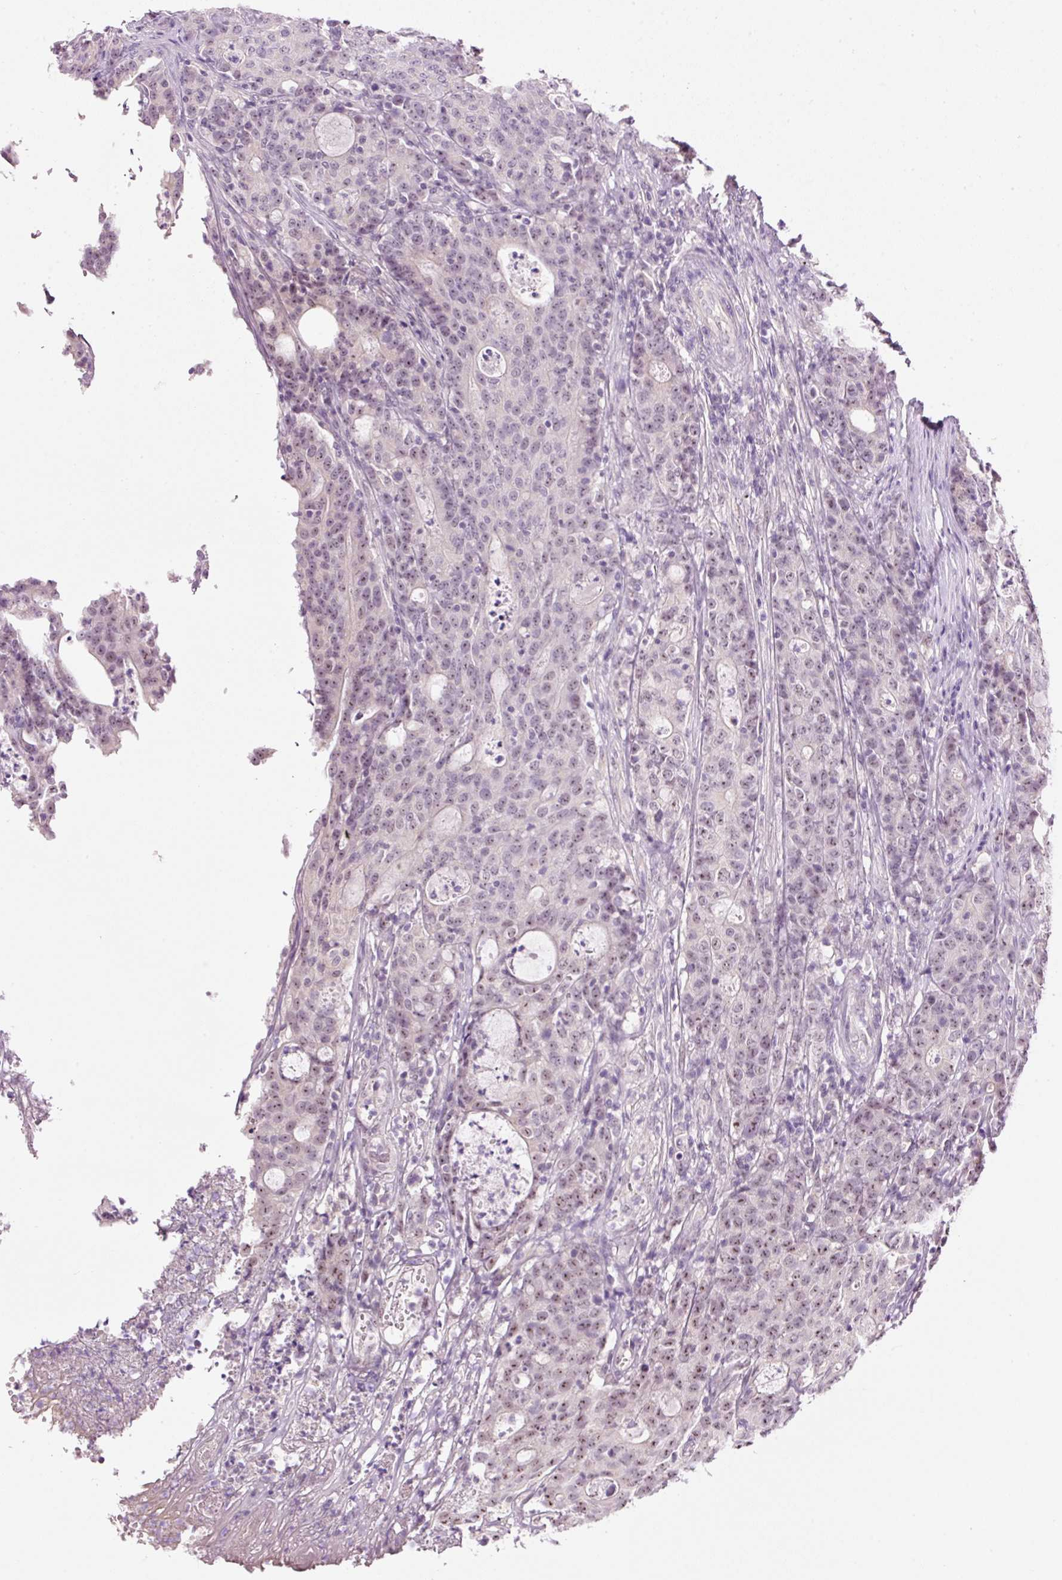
{"staining": {"intensity": "weak", "quantity": ">75%", "location": "nuclear"}, "tissue": "colorectal cancer", "cell_type": "Tumor cells", "image_type": "cancer", "snomed": [{"axis": "morphology", "description": "Adenocarcinoma, NOS"}, {"axis": "topography", "description": "Colon"}], "caption": "Immunohistochemical staining of human colorectal cancer reveals low levels of weak nuclear staining in about >75% of tumor cells.", "gene": "GCG", "patient": {"sex": "male", "age": 83}}